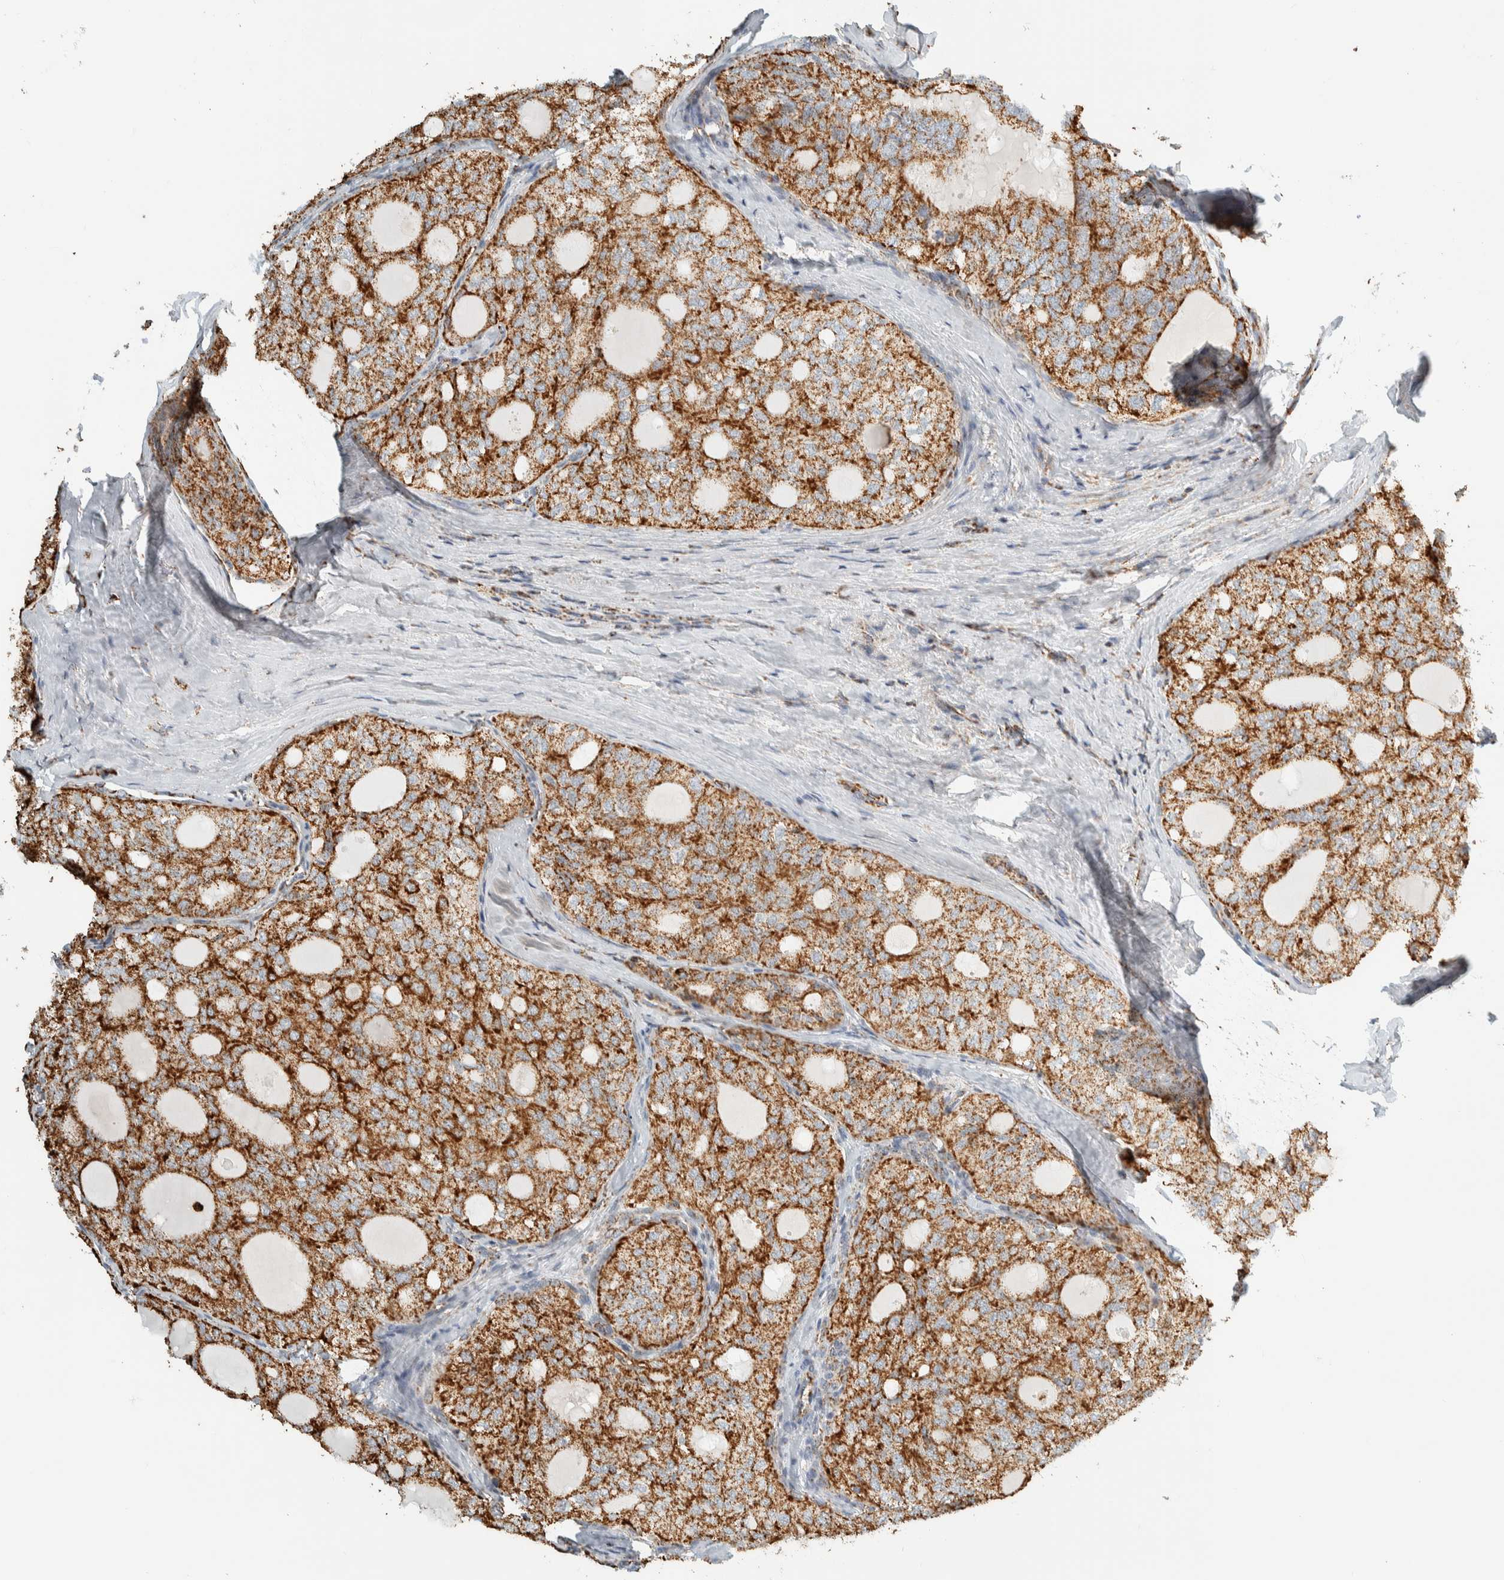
{"staining": {"intensity": "moderate", "quantity": ">75%", "location": "cytoplasmic/membranous"}, "tissue": "thyroid cancer", "cell_type": "Tumor cells", "image_type": "cancer", "snomed": [{"axis": "morphology", "description": "Follicular adenoma carcinoma, NOS"}, {"axis": "topography", "description": "Thyroid gland"}], "caption": "A high-resolution photomicrograph shows IHC staining of follicular adenoma carcinoma (thyroid), which displays moderate cytoplasmic/membranous expression in approximately >75% of tumor cells.", "gene": "ZNF454", "patient": {"sex": "male", "age": 75}}